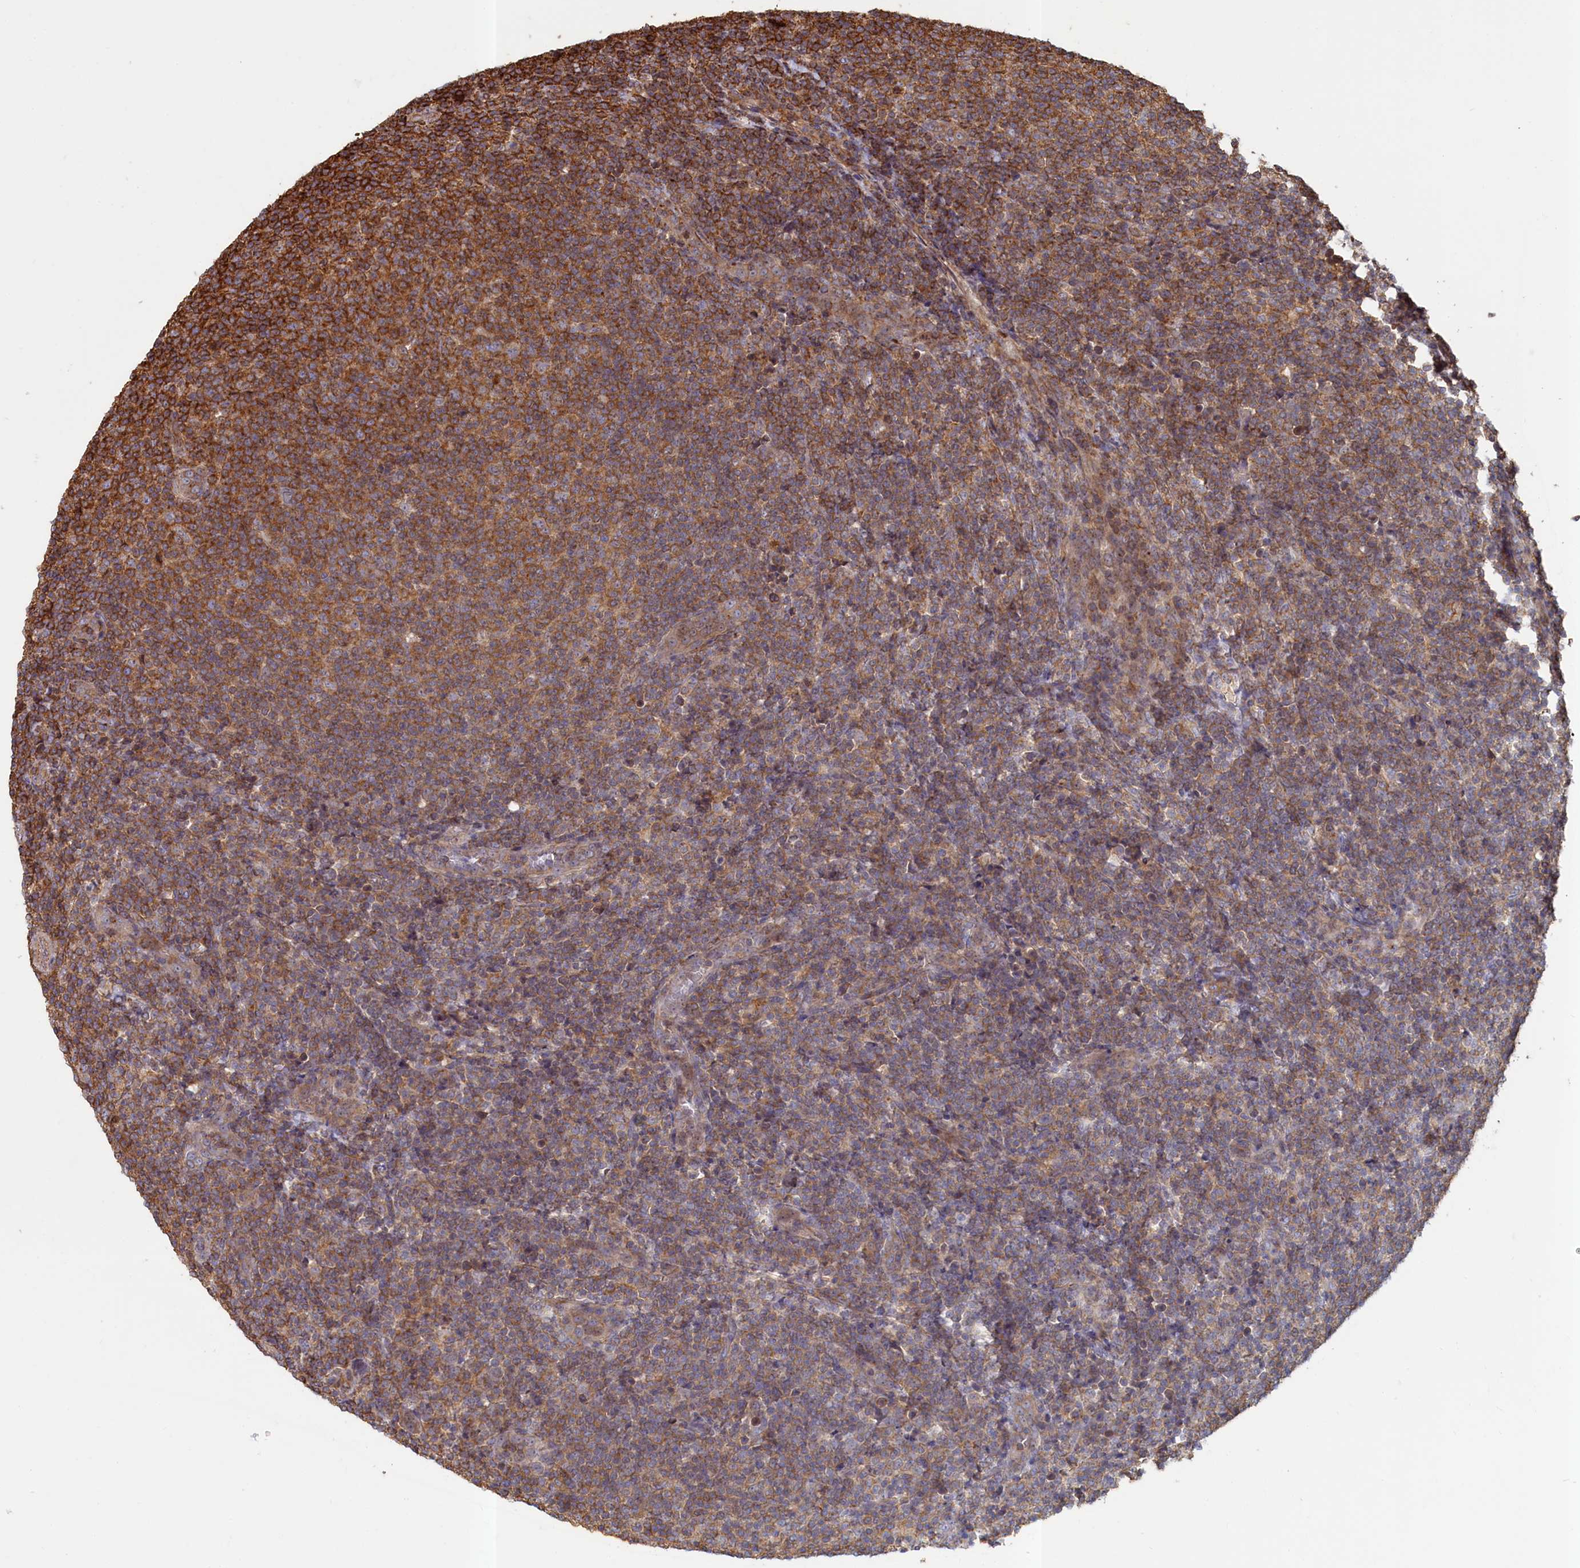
{"staining": {"intensity": "moderate", "quantity": ">75%", "location": "cytoplasmic/membranous"}, "tissue": "lymphoma", "cell_type": "Tumor cells", "image_type": "cancer", "snomed": [{"axis": "morphology", "description": "Malignant lymphoma, non-Hodgkin's type, Low grade"}, {"axis": "topography", "description": "Lymph node"}], "caption": "Human lymphoma stained with a brown dye shows moderate cytoplasmic/membranous positive positivity in about >75% of tumor cells.", "gene": "ANKRD27", "patient": {"sex": "male", "age": 66}}